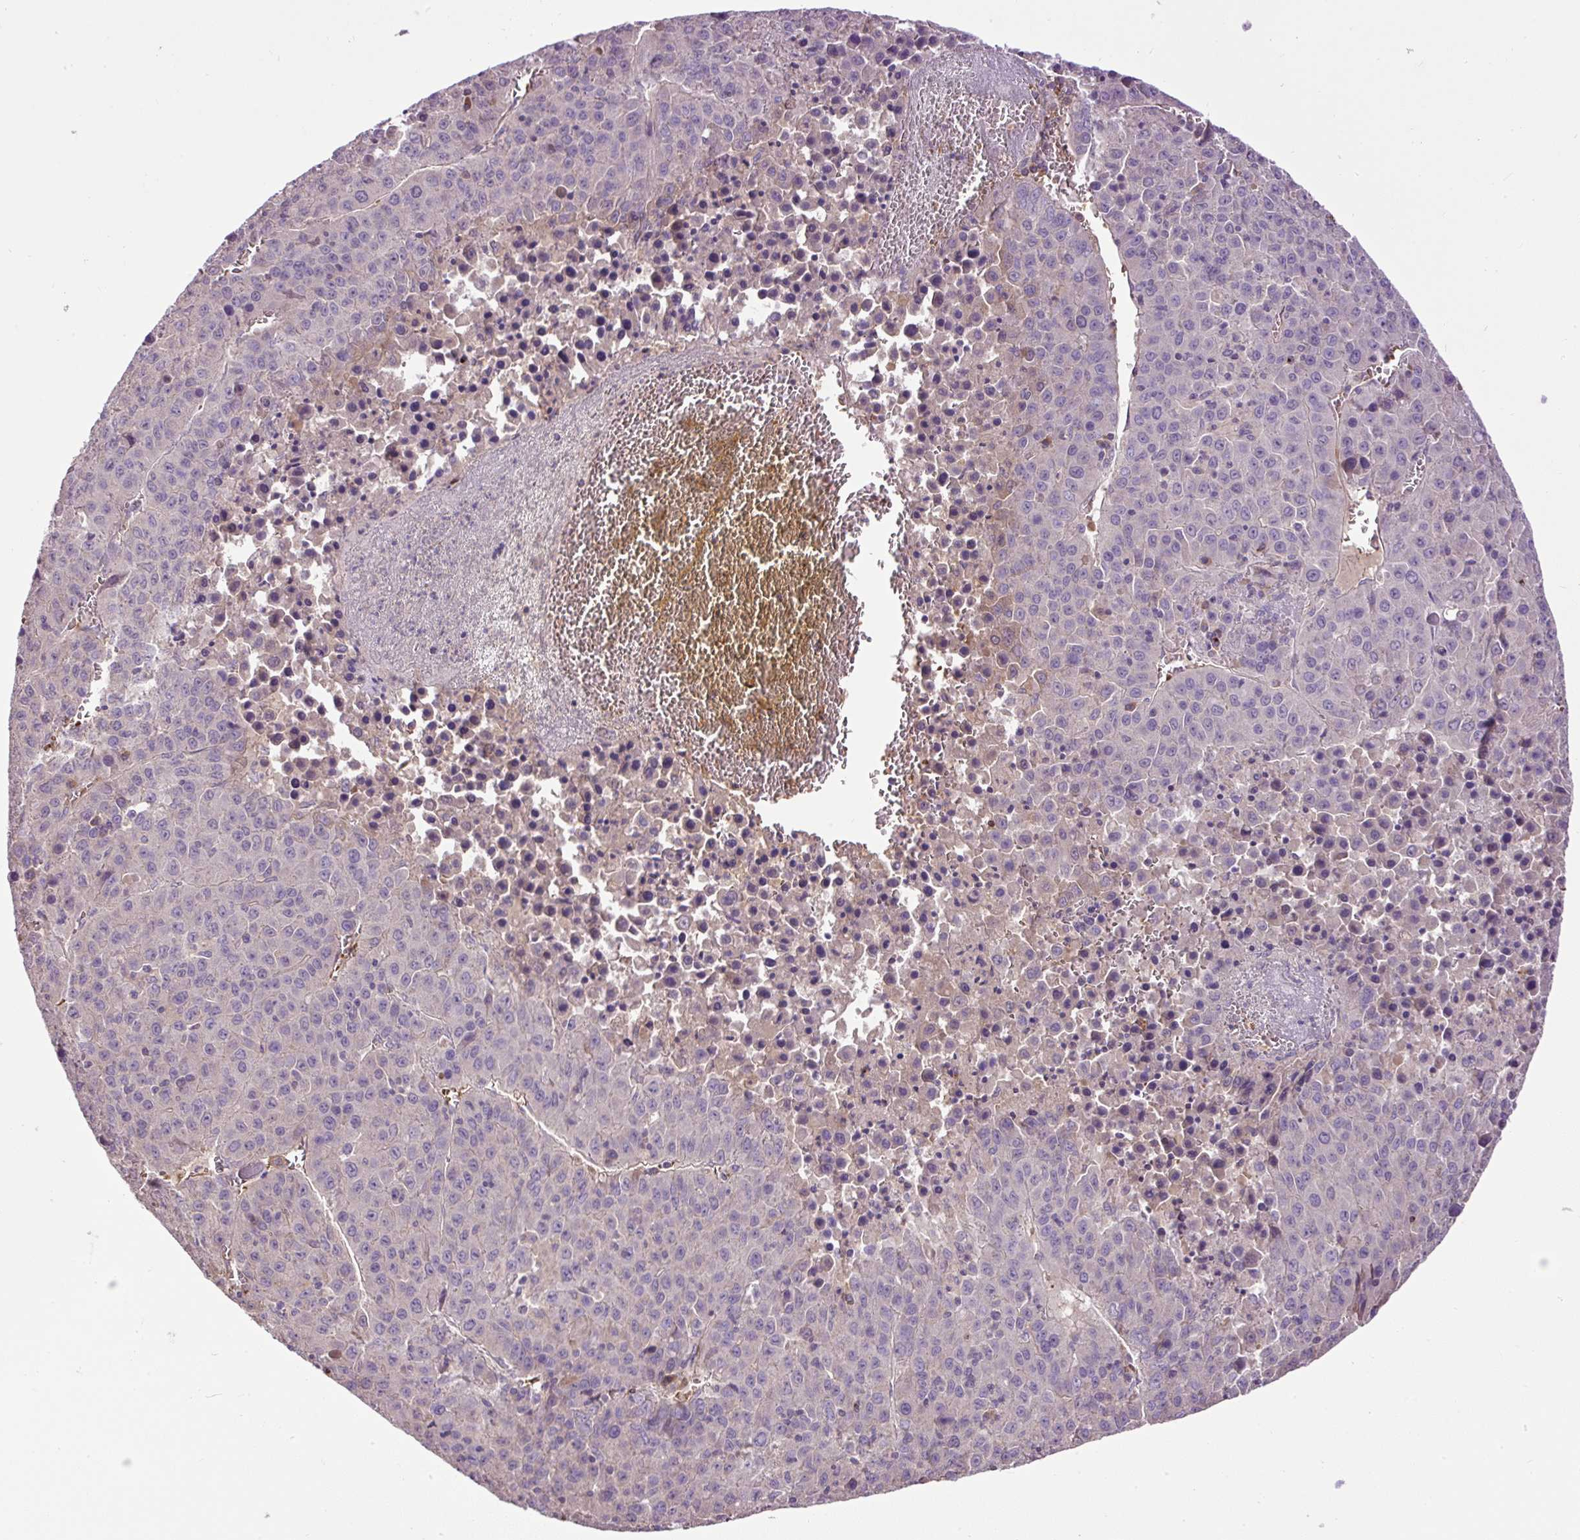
{"staining": {"intensity": "negative", "quantity": "none", "location": "none"}, "tissue": "liver cancer", "cell_type": "Tumor cells", "image_type": "cancer", "snomed": [{"axis": "morphology", "description": "Carcinoma, Hepatocellular, NOS"}, {"axis": "topography", "description": "Liver"}], "caption": "IHC histopathology image of human liver cancer (hepatocellular carcinoma) stained for a protein (brown), which demonstrates no staining in tumor cells. (Immunohistochemistry, brightfield microscopy, high magnification).", "gene": "CXCL13", "patient": {"sex": "female", "age": 53}}